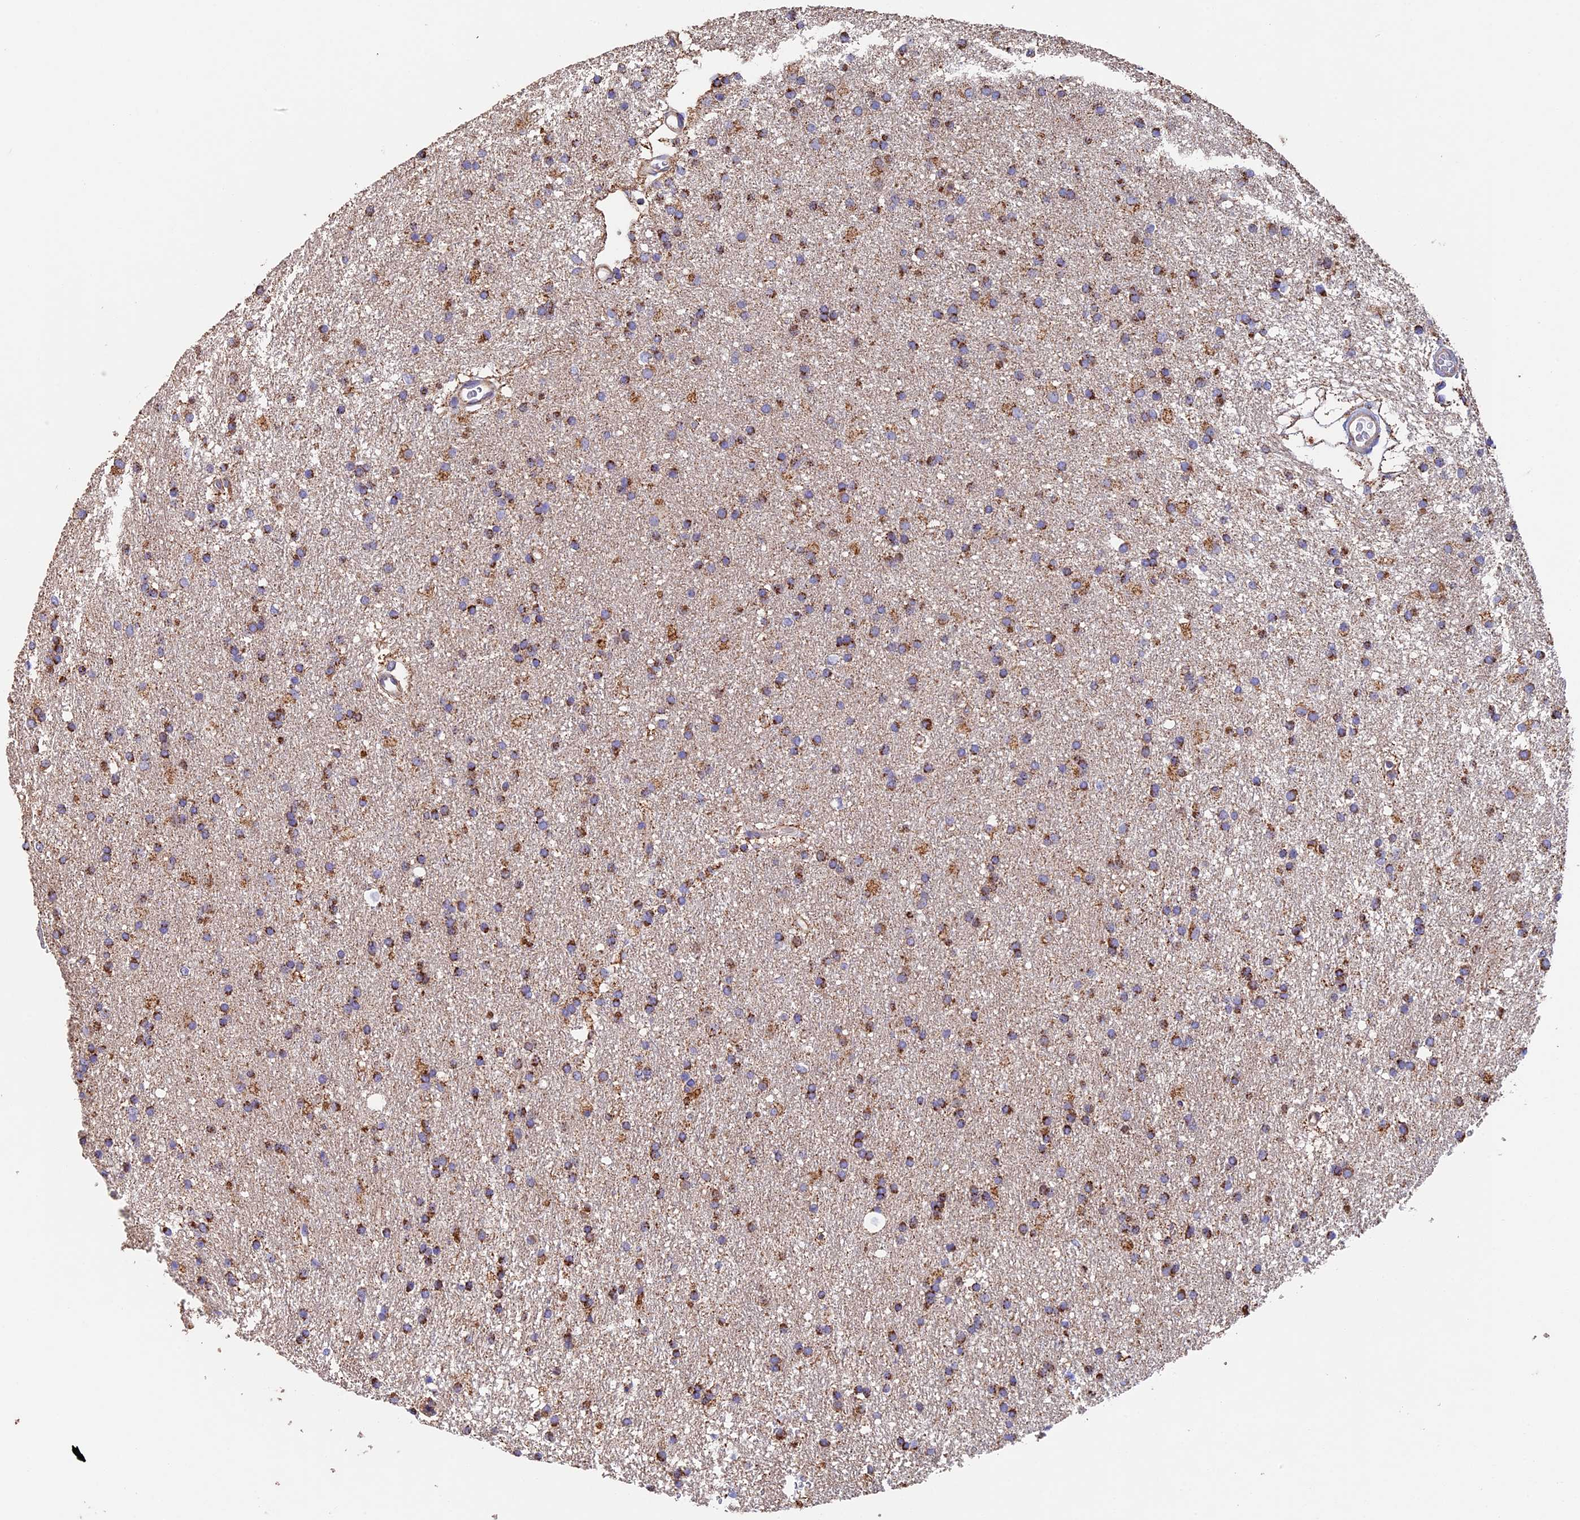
{"staining": {"intensity": "moderate", "quantity": ">75%", "location": "cytoplasmic/membranous"}, "tissue": "glioma", "cell_type": "Tumor cells", "image_type": "cancer", "snomed": [{"axis": "morphology", "description": "Glioma, malignant, High grade"}, {"axis": "topography", "description": "Brain"}], "caption": "High-power microscopy captured an immunohistochemistry (IHC) micrograph of glioma, revealing moderate cytoplasmic/membranous positivity in approximately >75% of tumor cells.", "gene": "ADAT1", "patient": {"sex": "male", "age": 77}}